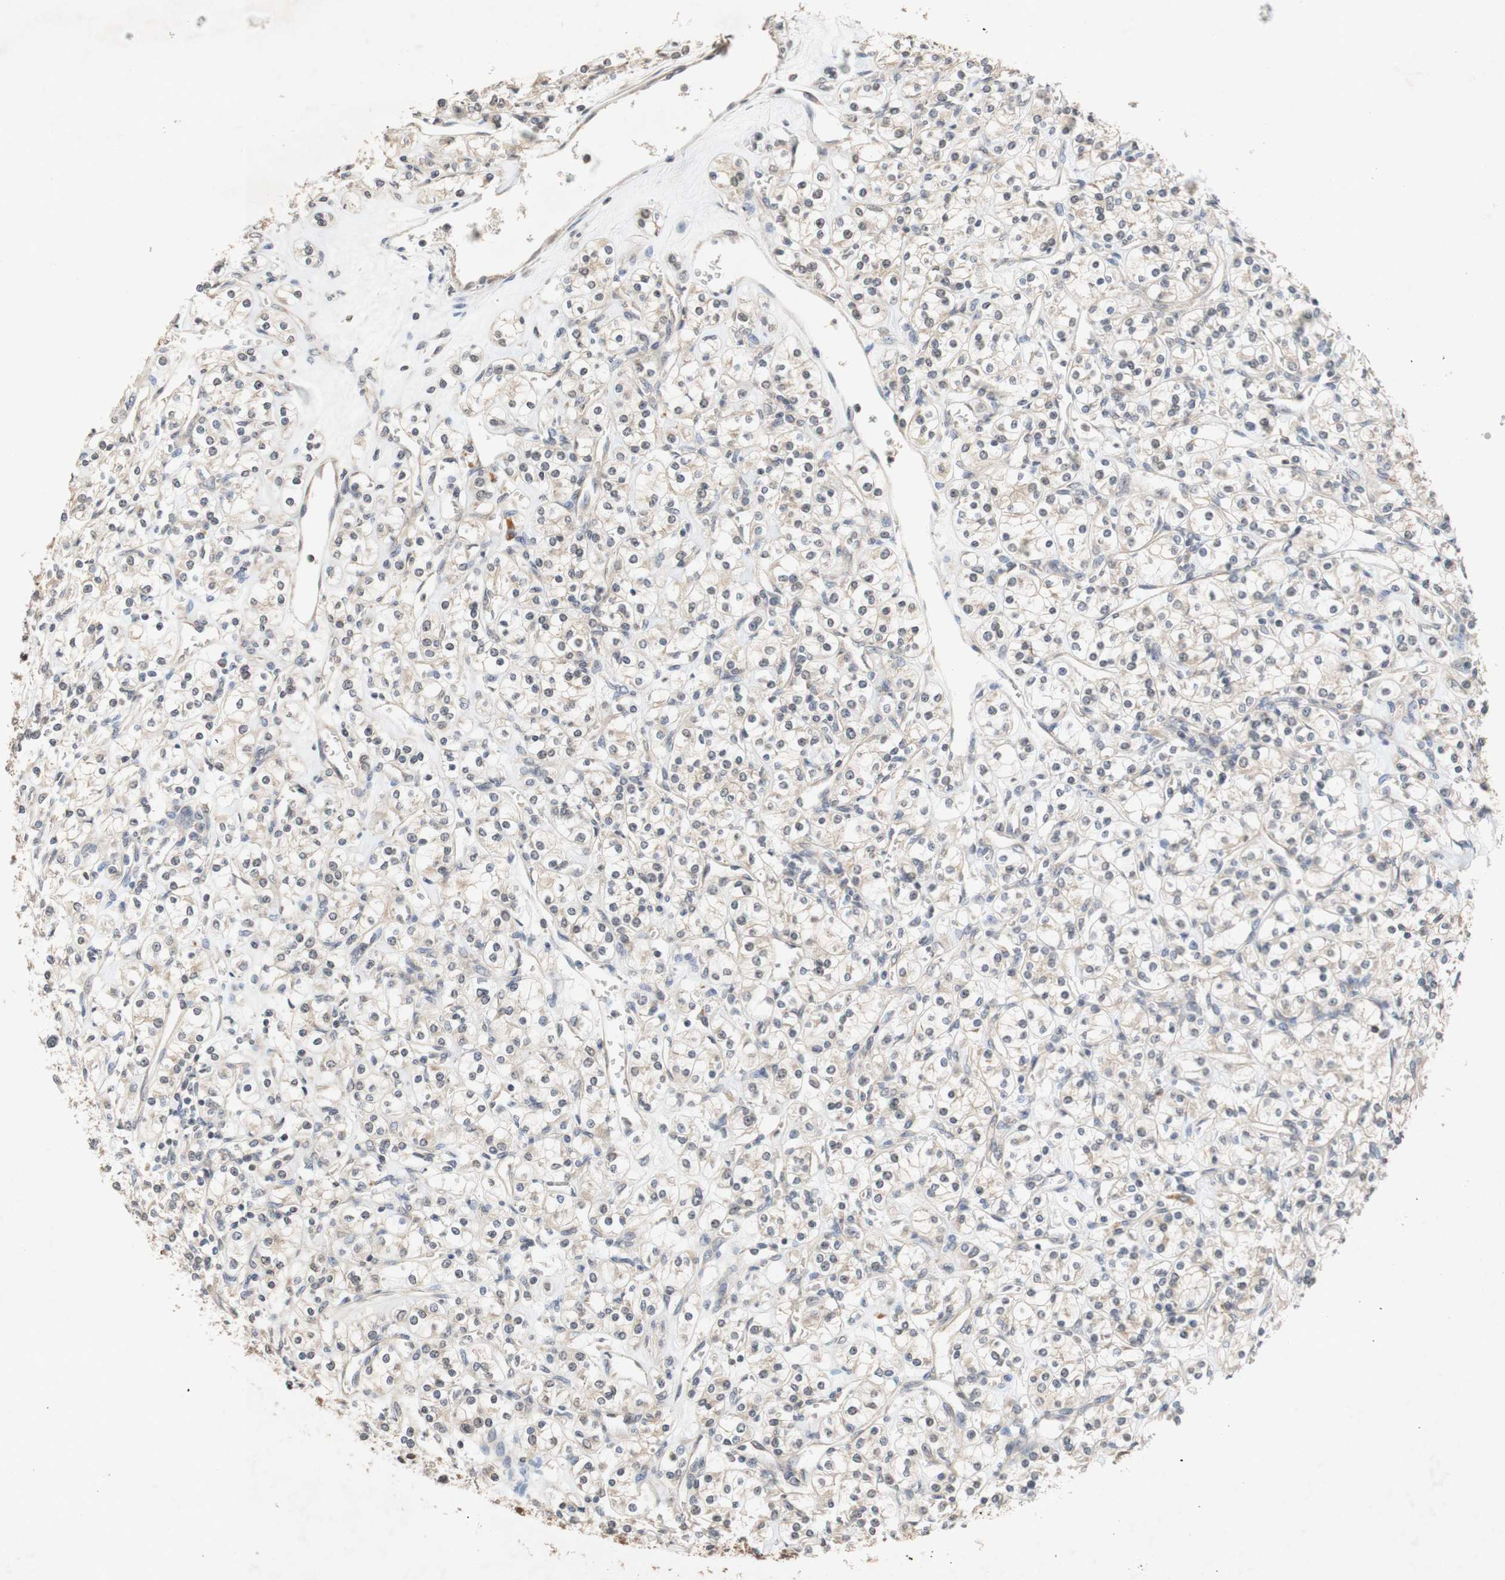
{"staining": {"intensity": "weak", "quantity": ">75%", "location": "cytoplasmic/membranous"}, "tissue": "renal cancer", "cell_type": "Tumor cells", "image_type": "cancer", "snomed": [{"axis": "morphology", "description": "Adenocarcinoma, NOS"}, {"axis": "topography", "description": "Kidney"}], "caption": "Immunohistochemical staining of human renal cancer displays low levels of weak cytoplasmic/membranous staining in approximately >75% of tumor cells.", "gene": "PIN1", "patient": {"sex": "male", "age": 77}}